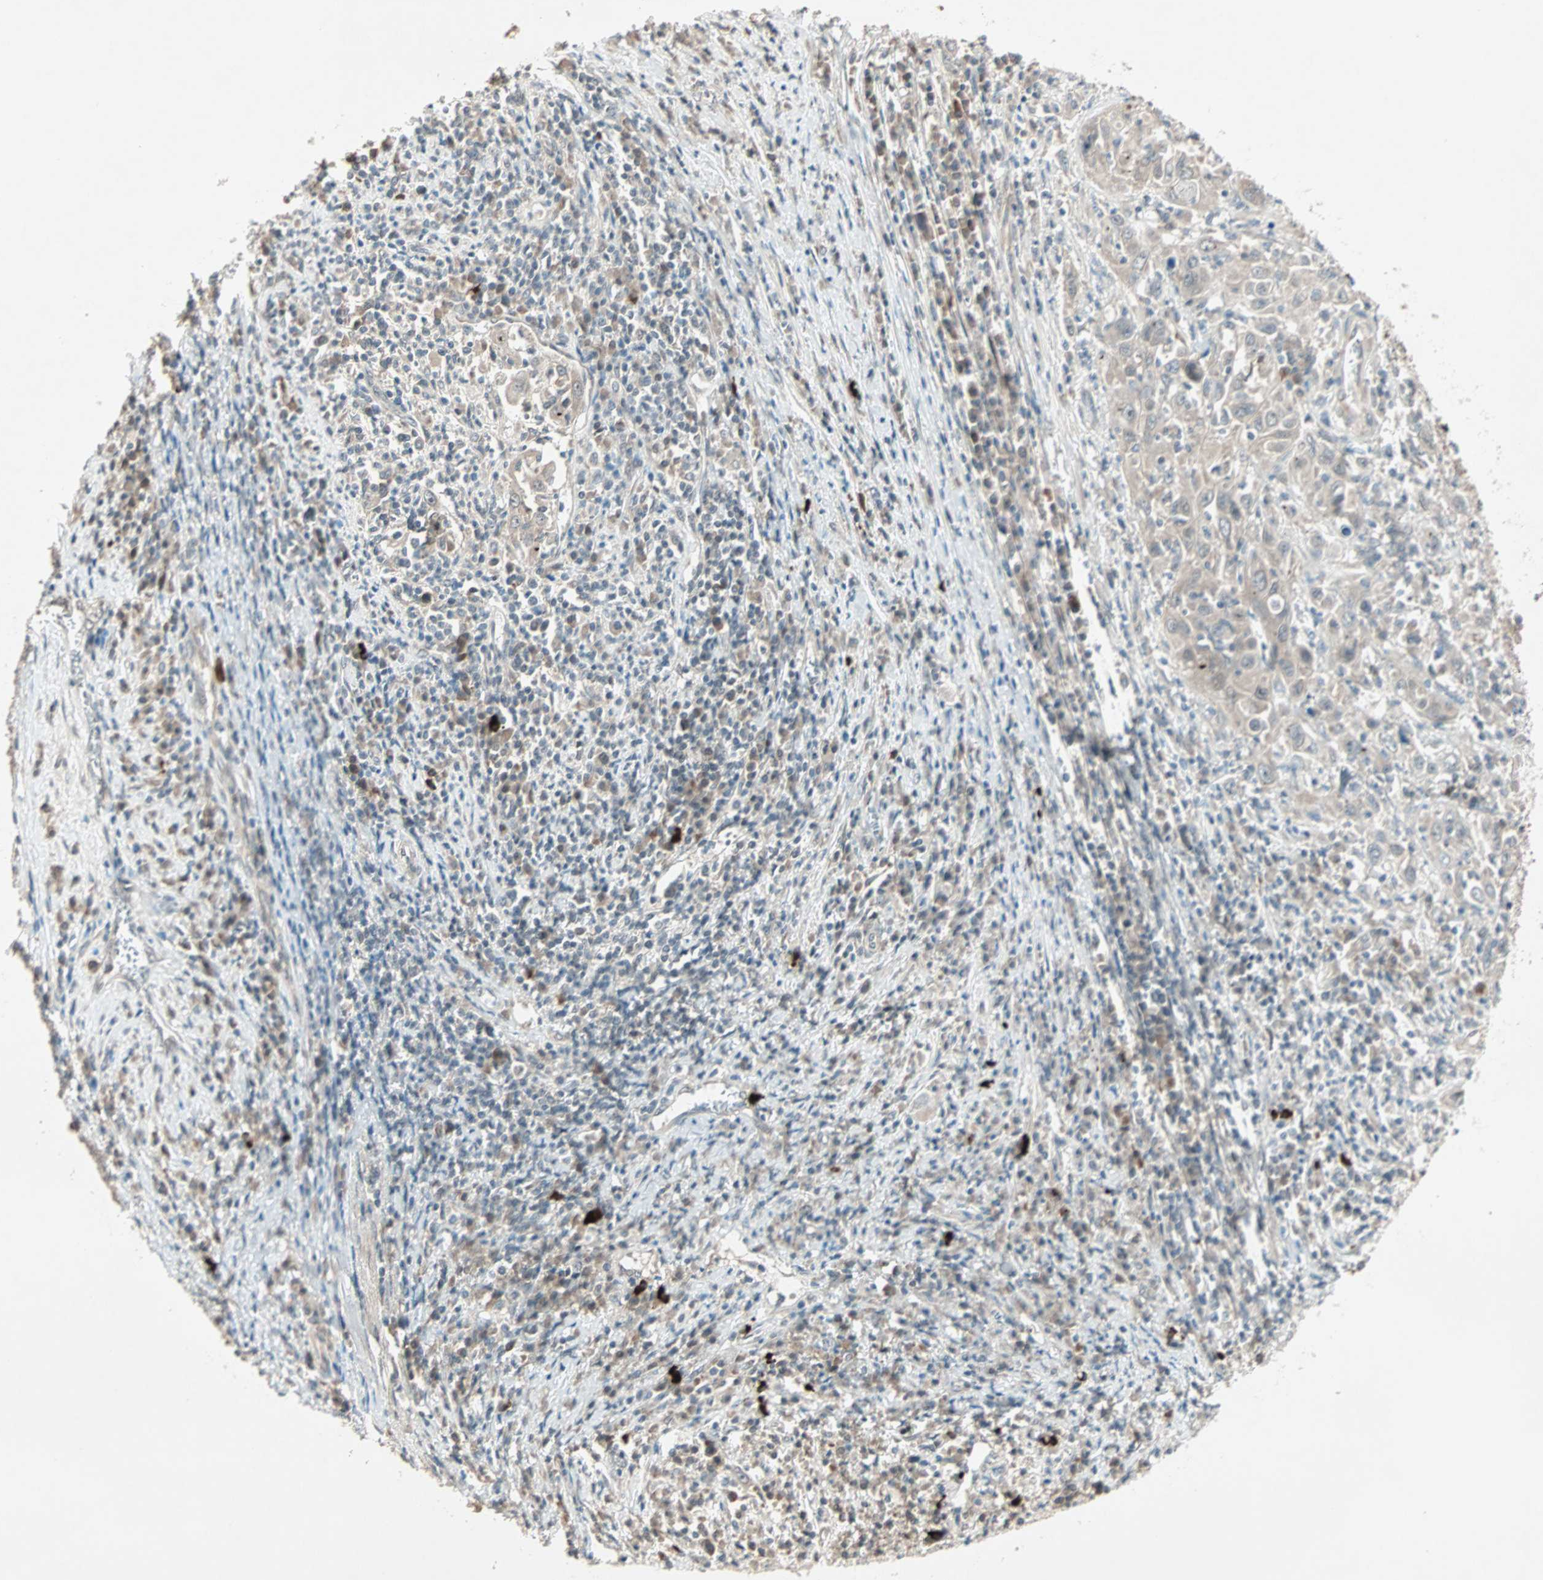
{"staining": {"intensity": "weak", "quantity": ">75%", "location": "cytoplasmic/membranous"}, "tissue": "cervical cancer", "cell_type": "Tumor cells", "image_type": "cancer", "snomed": [{"axis": "morphology", "description": "Squamous cell carcinoma, NOS"}, {"axis": "topography", "description": "Cervix"}], "caption": "A low amount of weak cytoplasmic/membranous staining is seen in approximately >75% of tumor cells in squamous cell carcinoma (cervical) tissue. The staining is performed using DAB brown chromogen to label protein expression. The nuclei are counter-stained blue using hematoxylin.", "gene": "PGBD1", "patient": {"sex": "female", "age": 46}}